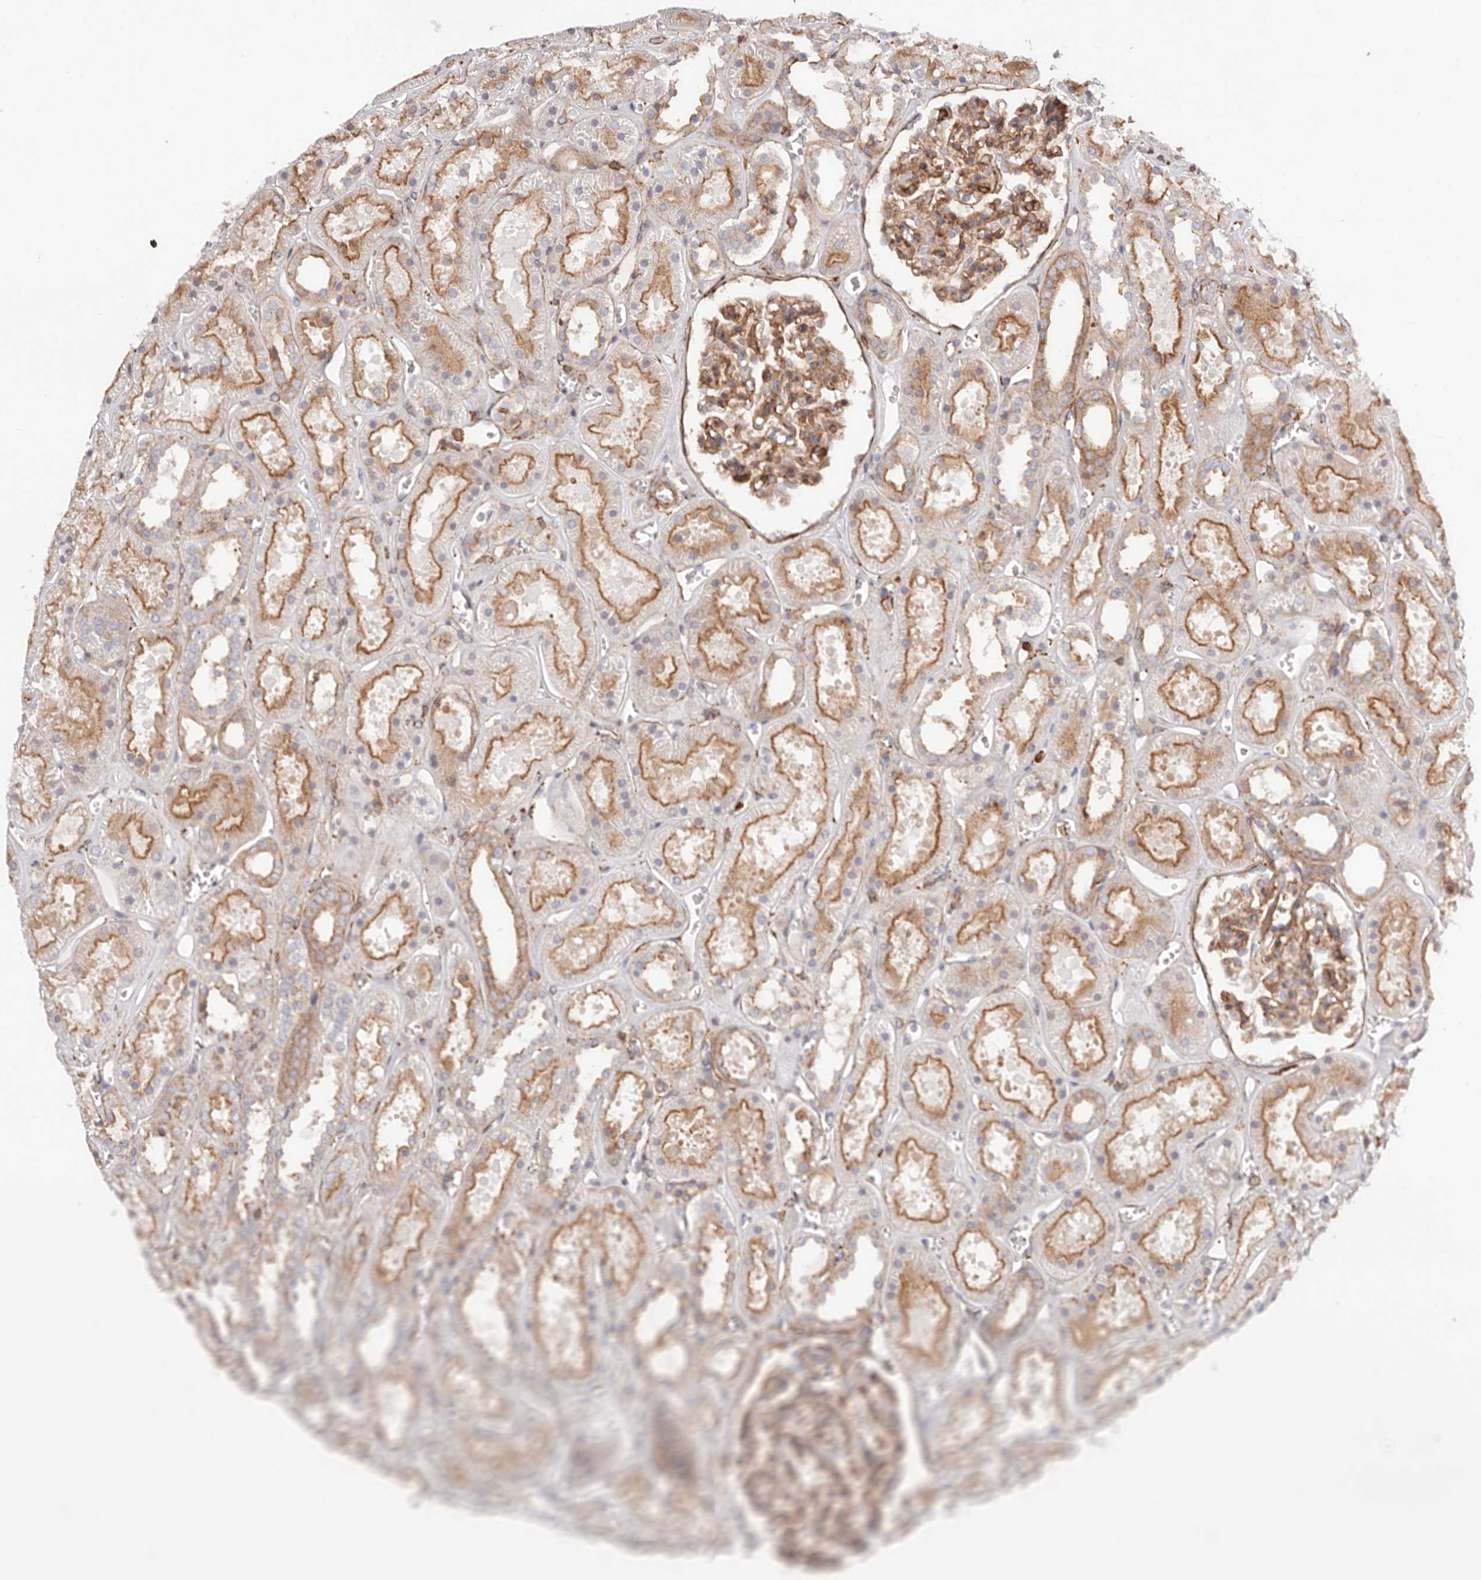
{"staining": {"intensity": "moderate", "quantity": ">75%", "location": "cytoplasmic/membranous"}, "tissue": "kidney", "cell_type": "Cells in glomeruli", "image_type": "normal", "snomed": [{"axis": "morphology", "description": "Normal tissue, NOS"}, {"axis": "topography", "description": "Kidney"}], "caption": "Human kidney stained for a protein (brown) shows moderate cytoplasmic/membranous positive expression in approximately >75% of cells in glomeruli.", "gene": "PTPN22", "patient": {"sex": "female", "age": 41}}